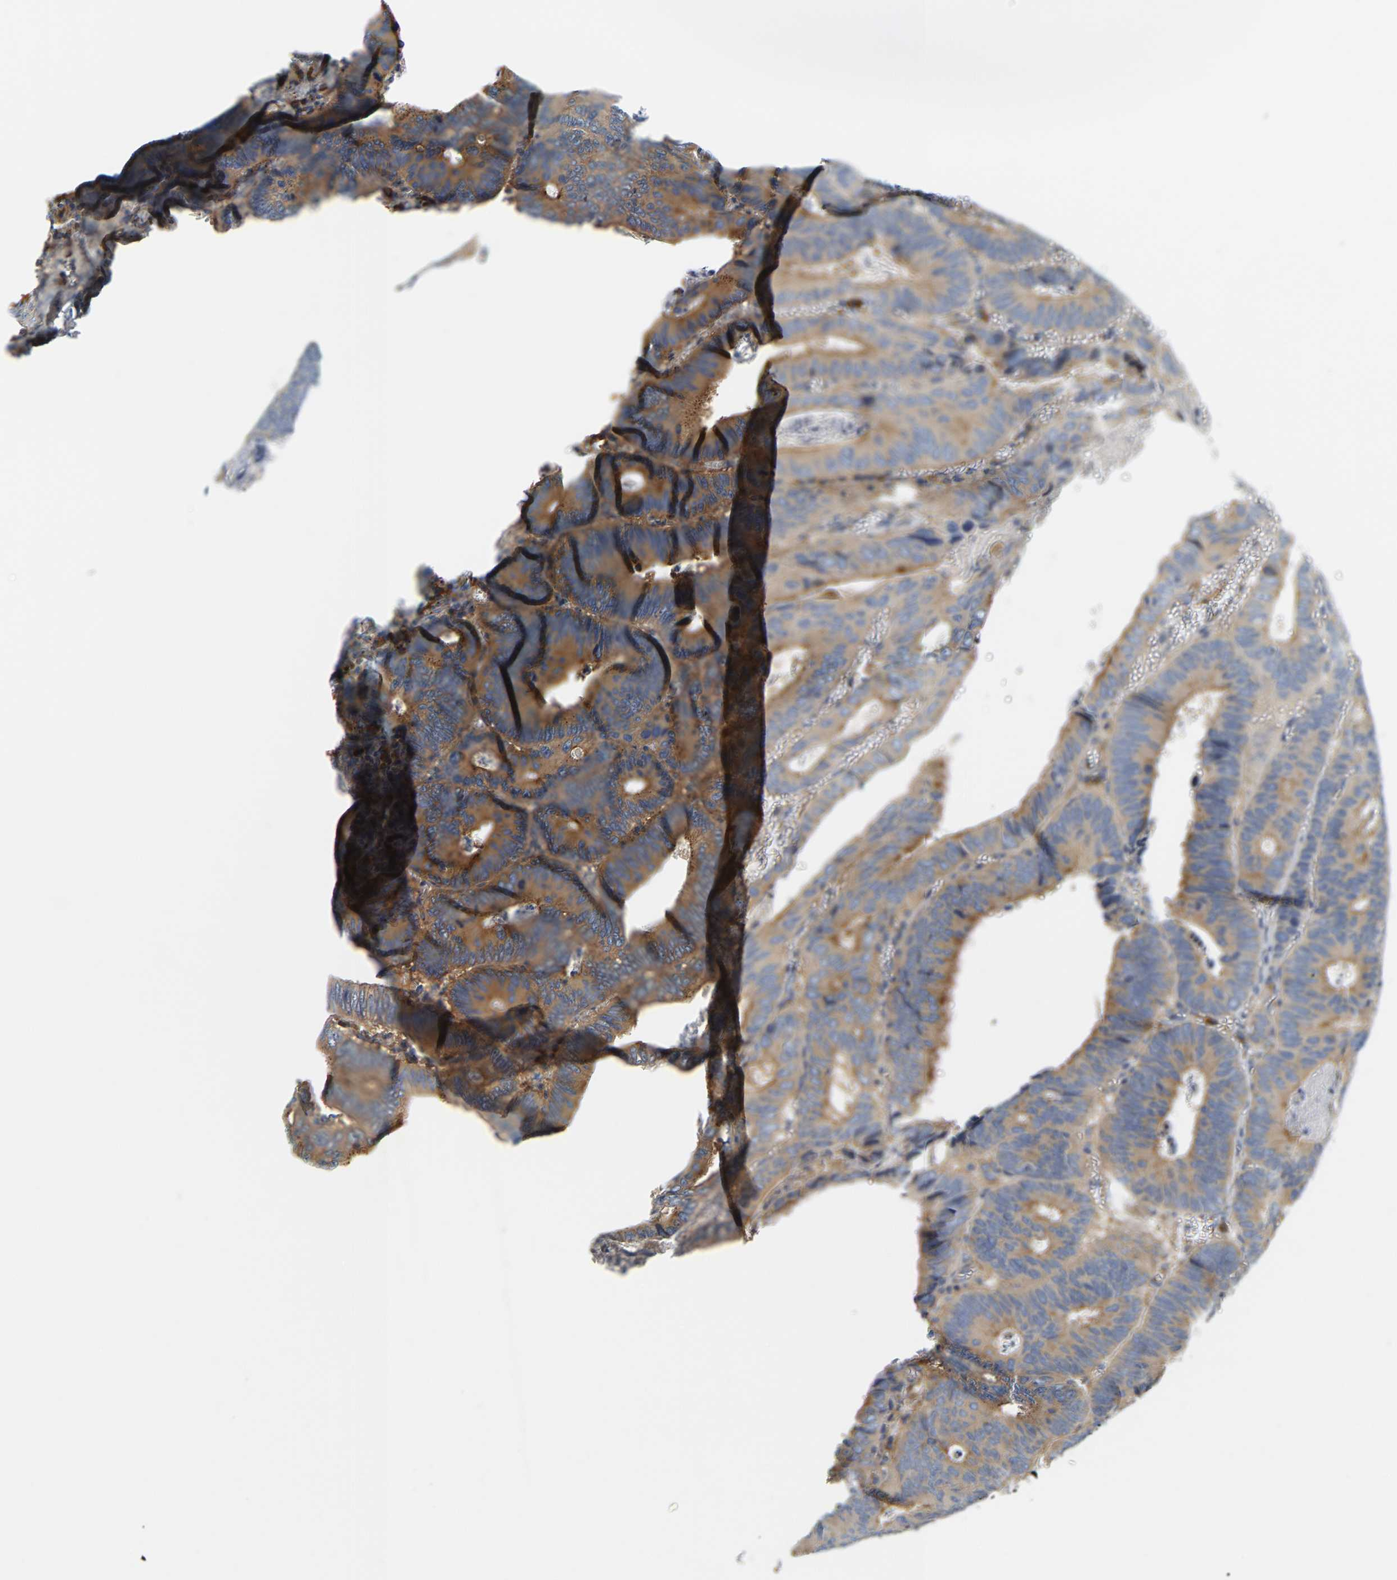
{"staining": {"intensity": "weak", "quantity": ">75%", "location": "cytoplasmic/membranous"}, "tissue": "colorectal cancer", "cell_type": "Tumor cells", "image_type": "cancer", "snomed": [{"axis": "morphology", "description": "Inflammation, NOS"}, {"axis": "morphology", "description": "Adenocarcinoma, NOS"}, {"axis": "topography", "description": "Colon"}], "caption": "Approximately >75% of tumor cells in colorectal cancer reveal weak cytoplasmic/membranous protein expression as visualized by brown immunohistochemical staining.", "gene": "PCNT", "patient": {"sex": "male", "age": 72}}